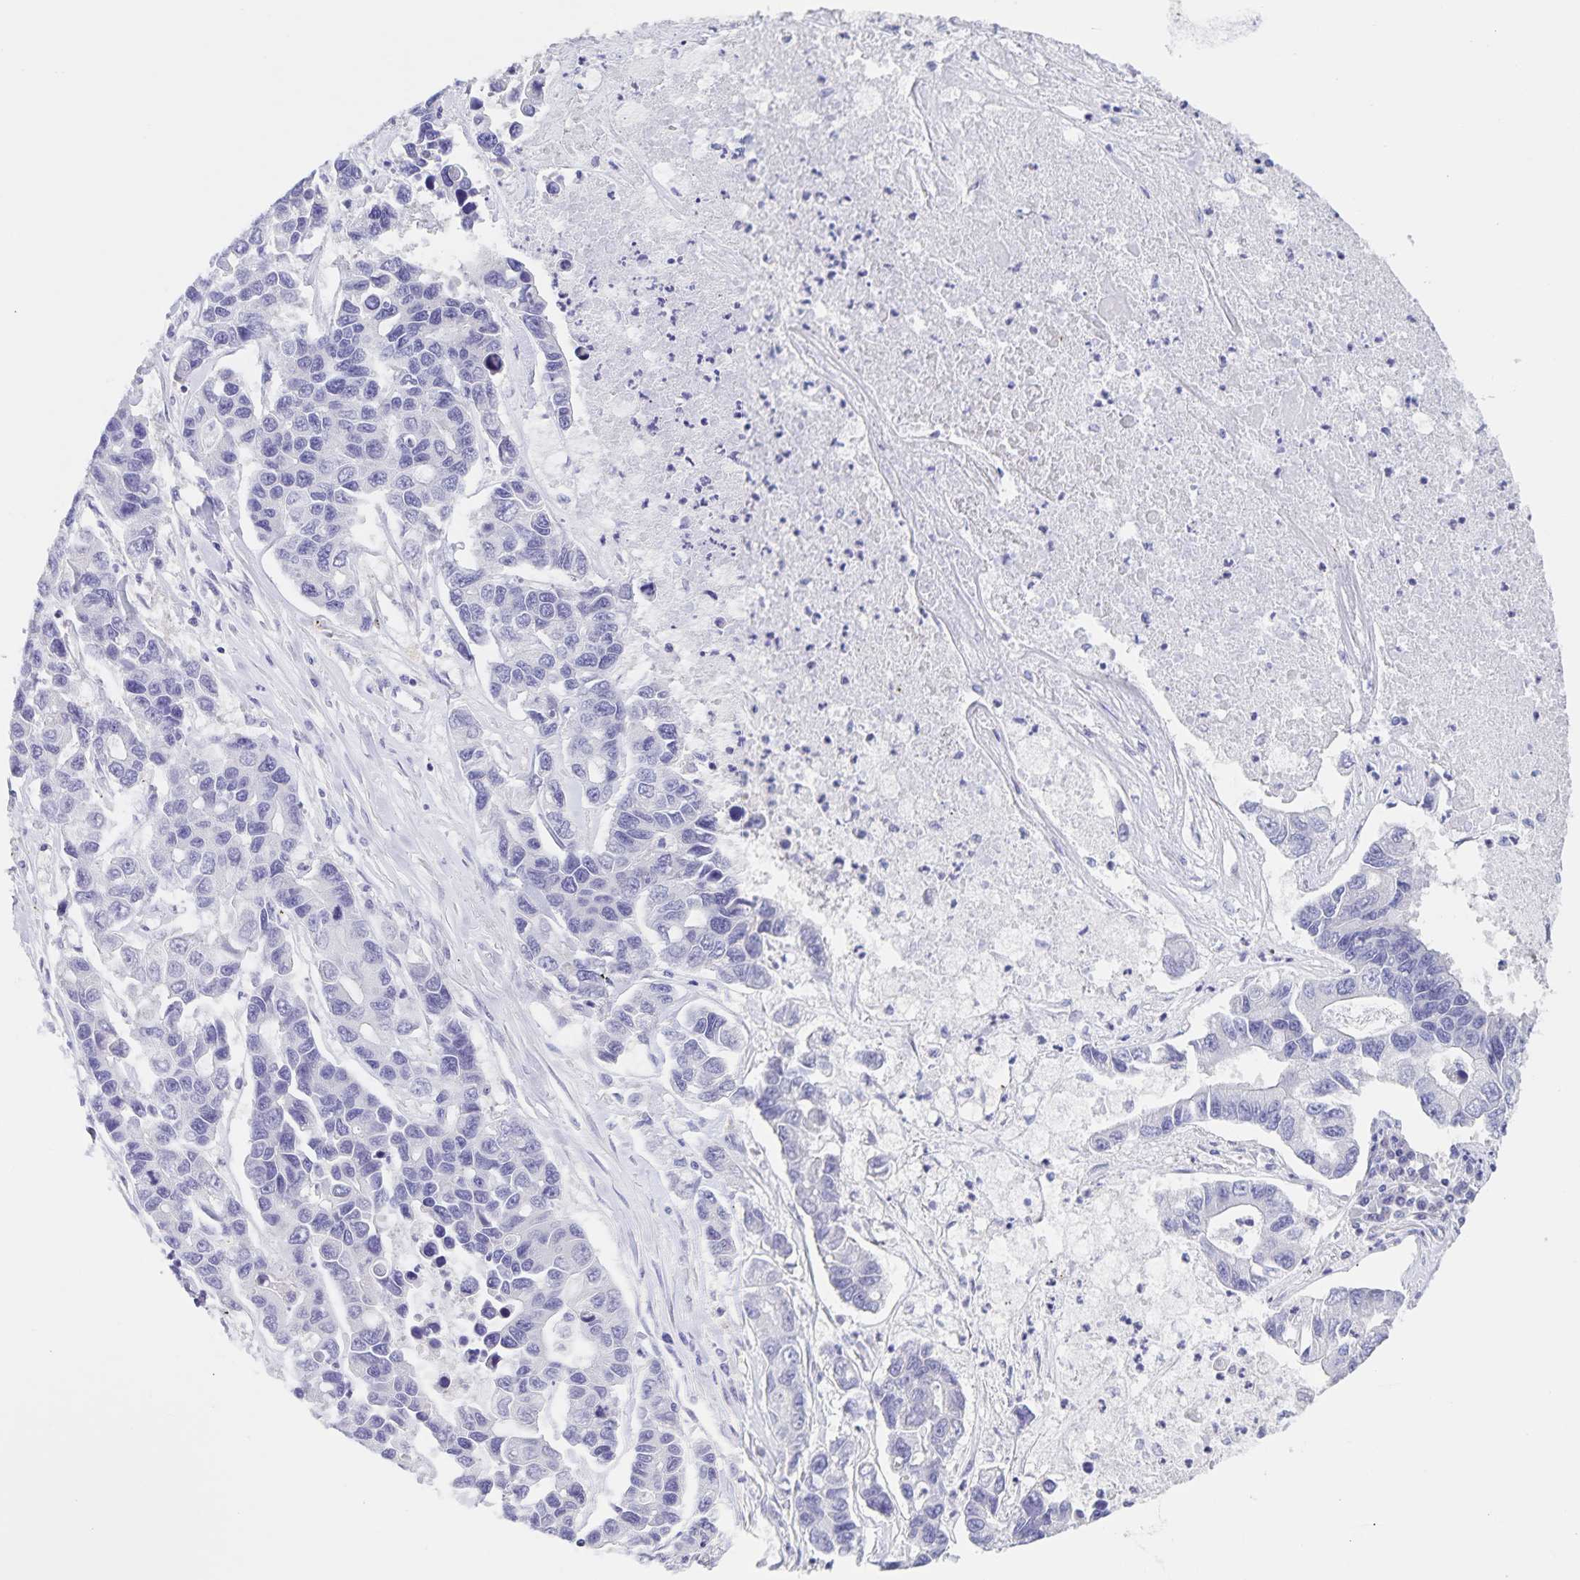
{"staining": {"intensity": "negative", "quantity": "none", "location": "none"}, "tissue": "lung cancer", "cell_type": "Tumor cells", "image_type": "cancer", "snomed": [{"axis": "morphology", "description": "Adenocarcinoma, NOS"}, {"axis": "topography", "description": "Bronchus"}, {"axis": "topography", "description": "Lung"}], "caption": "There is no significant positivity in tumor cells of lung cancer (adenocarcinoma).", "gene": "DMGDH", "patient": {"sex": "female", "age": 51}}